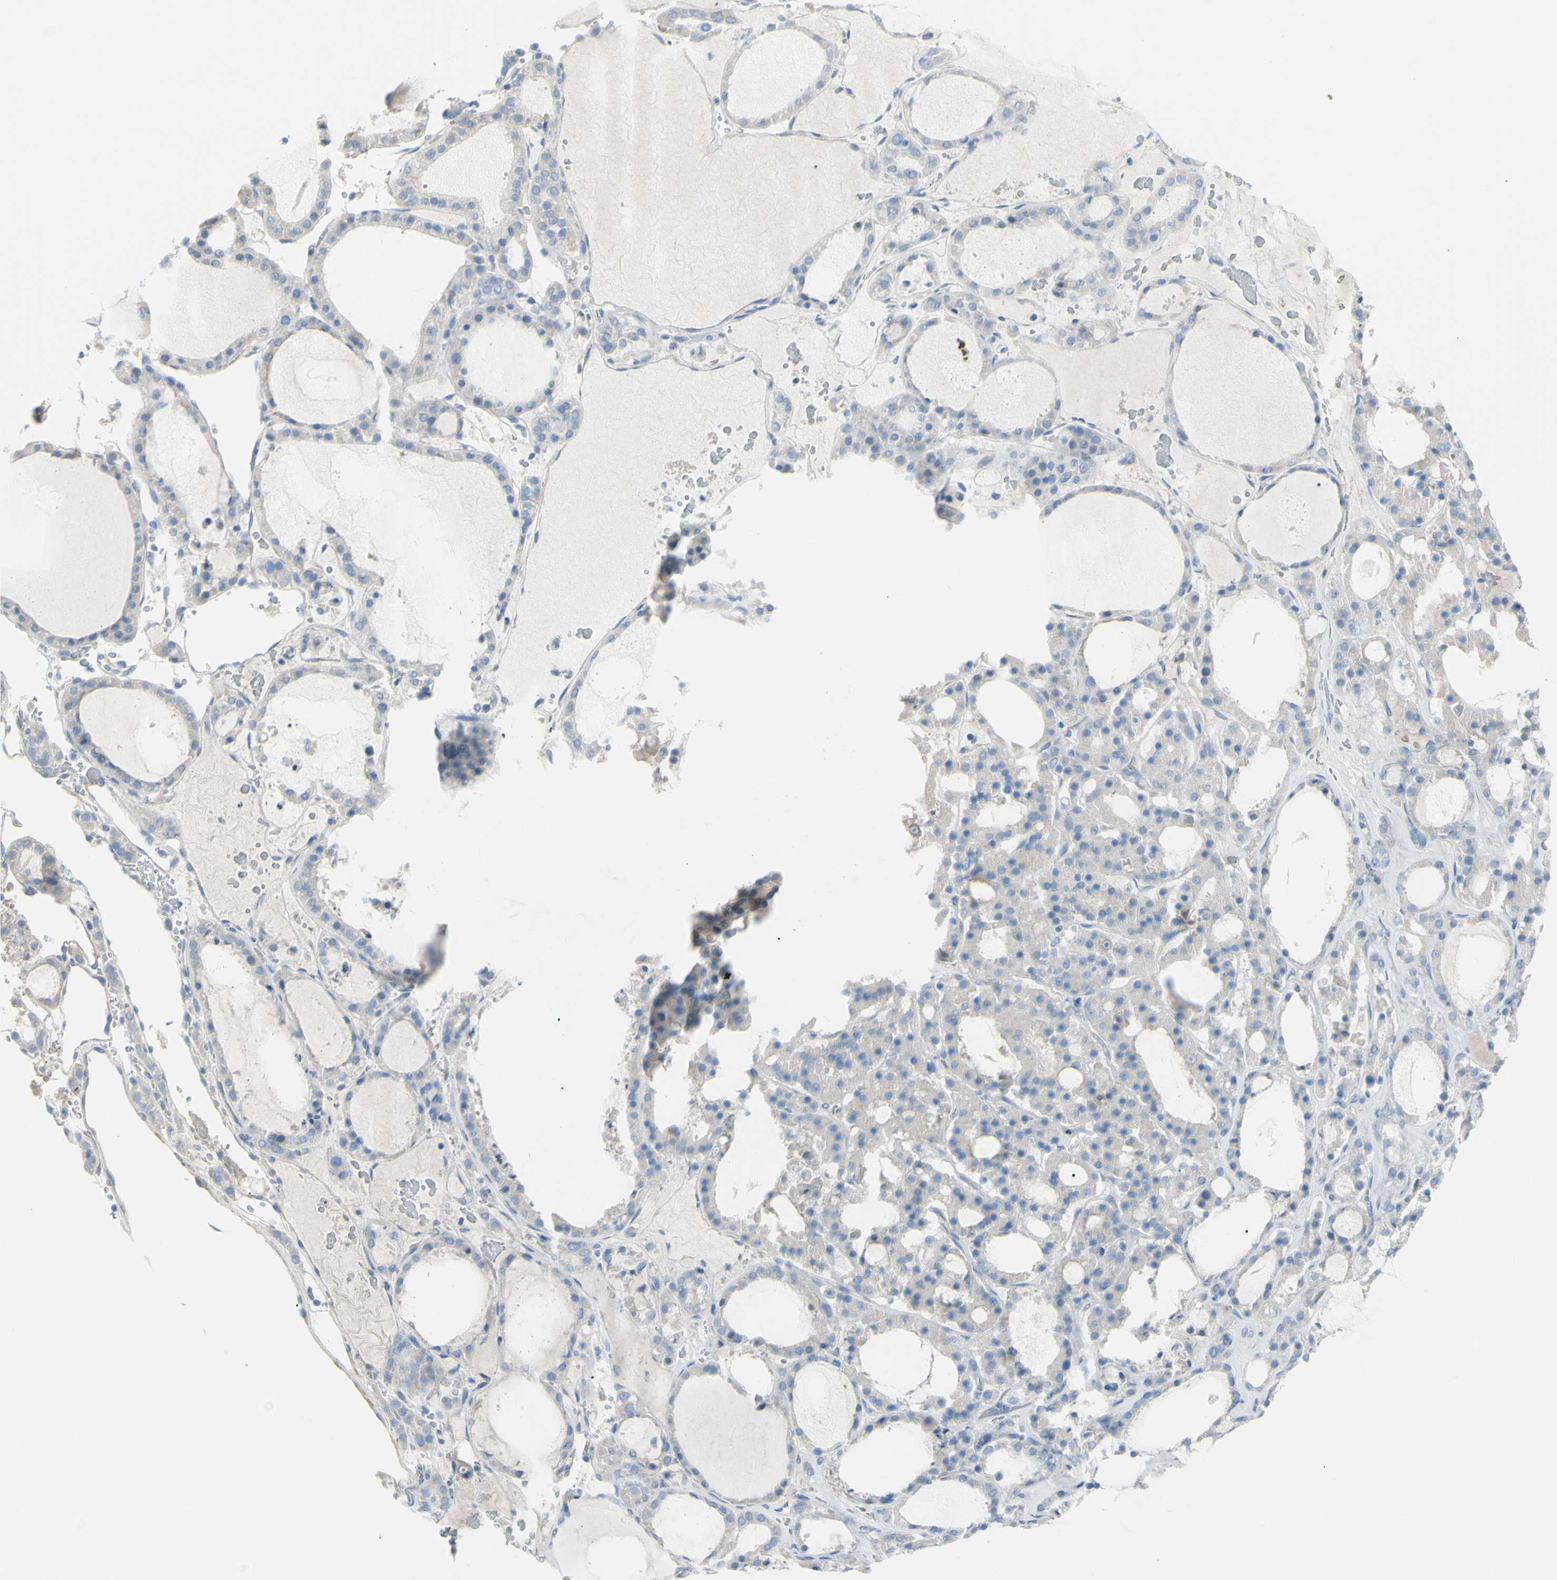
{"staining": {"intensity": "negative", "quantity": "none", "location": "none"}, "tissue": "thyroid gland", "cell_type": "Glandular cells", "image_type": "normal", "snomed": [{"axis": "morphology", "description": "Normal tissue, NOS"}, {"axis": "morphology", "description": "Carcinoma, NOS"}, {"axis": "topography", "description": "Thyroid gland"}], "caption": "DAB (3,3'-diaminobenzidine) immunohistochemical staining of benign human thyroid gland exhibits no significant positivity in glandular cells.", "gene": "TFPI2", "patient": {"sex": "female", "age": 86}}